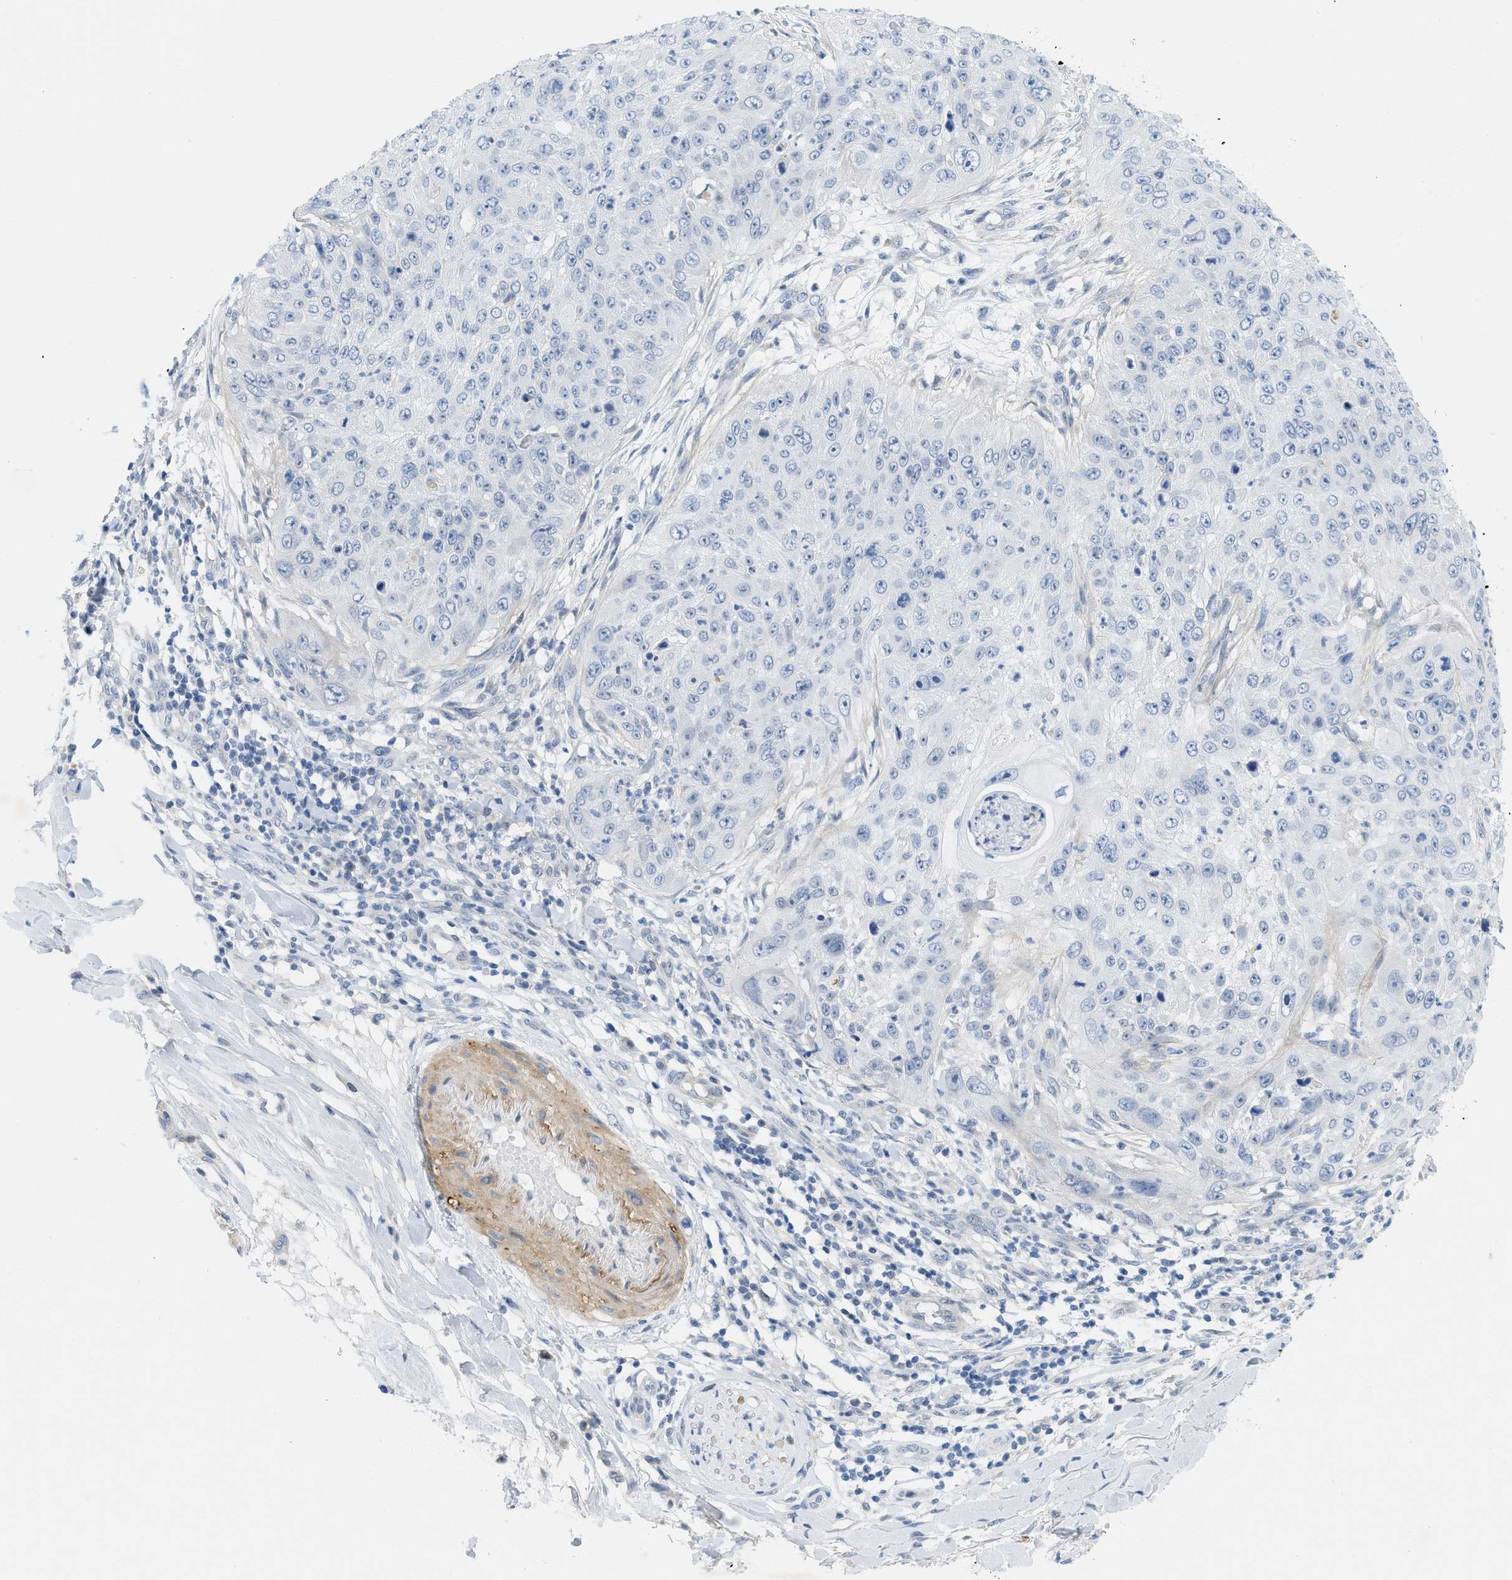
{"staining": {"intensity": "negative", "quantity": "none", "location": "none"}, "tissue": "skin cancer", "cell_type": "Tumor cells", "image_type": "cancer", "snomed": [{"axis": "morphology", "description": "Squamous cell carcinoma, NOS"}, {"axis": "topography", "description": "Skin"}], "caption": "There is no significant staining in tumor cells of skin cancer.", "gene": "HLTF", "patient": {"sex": "female", "age": 80}}